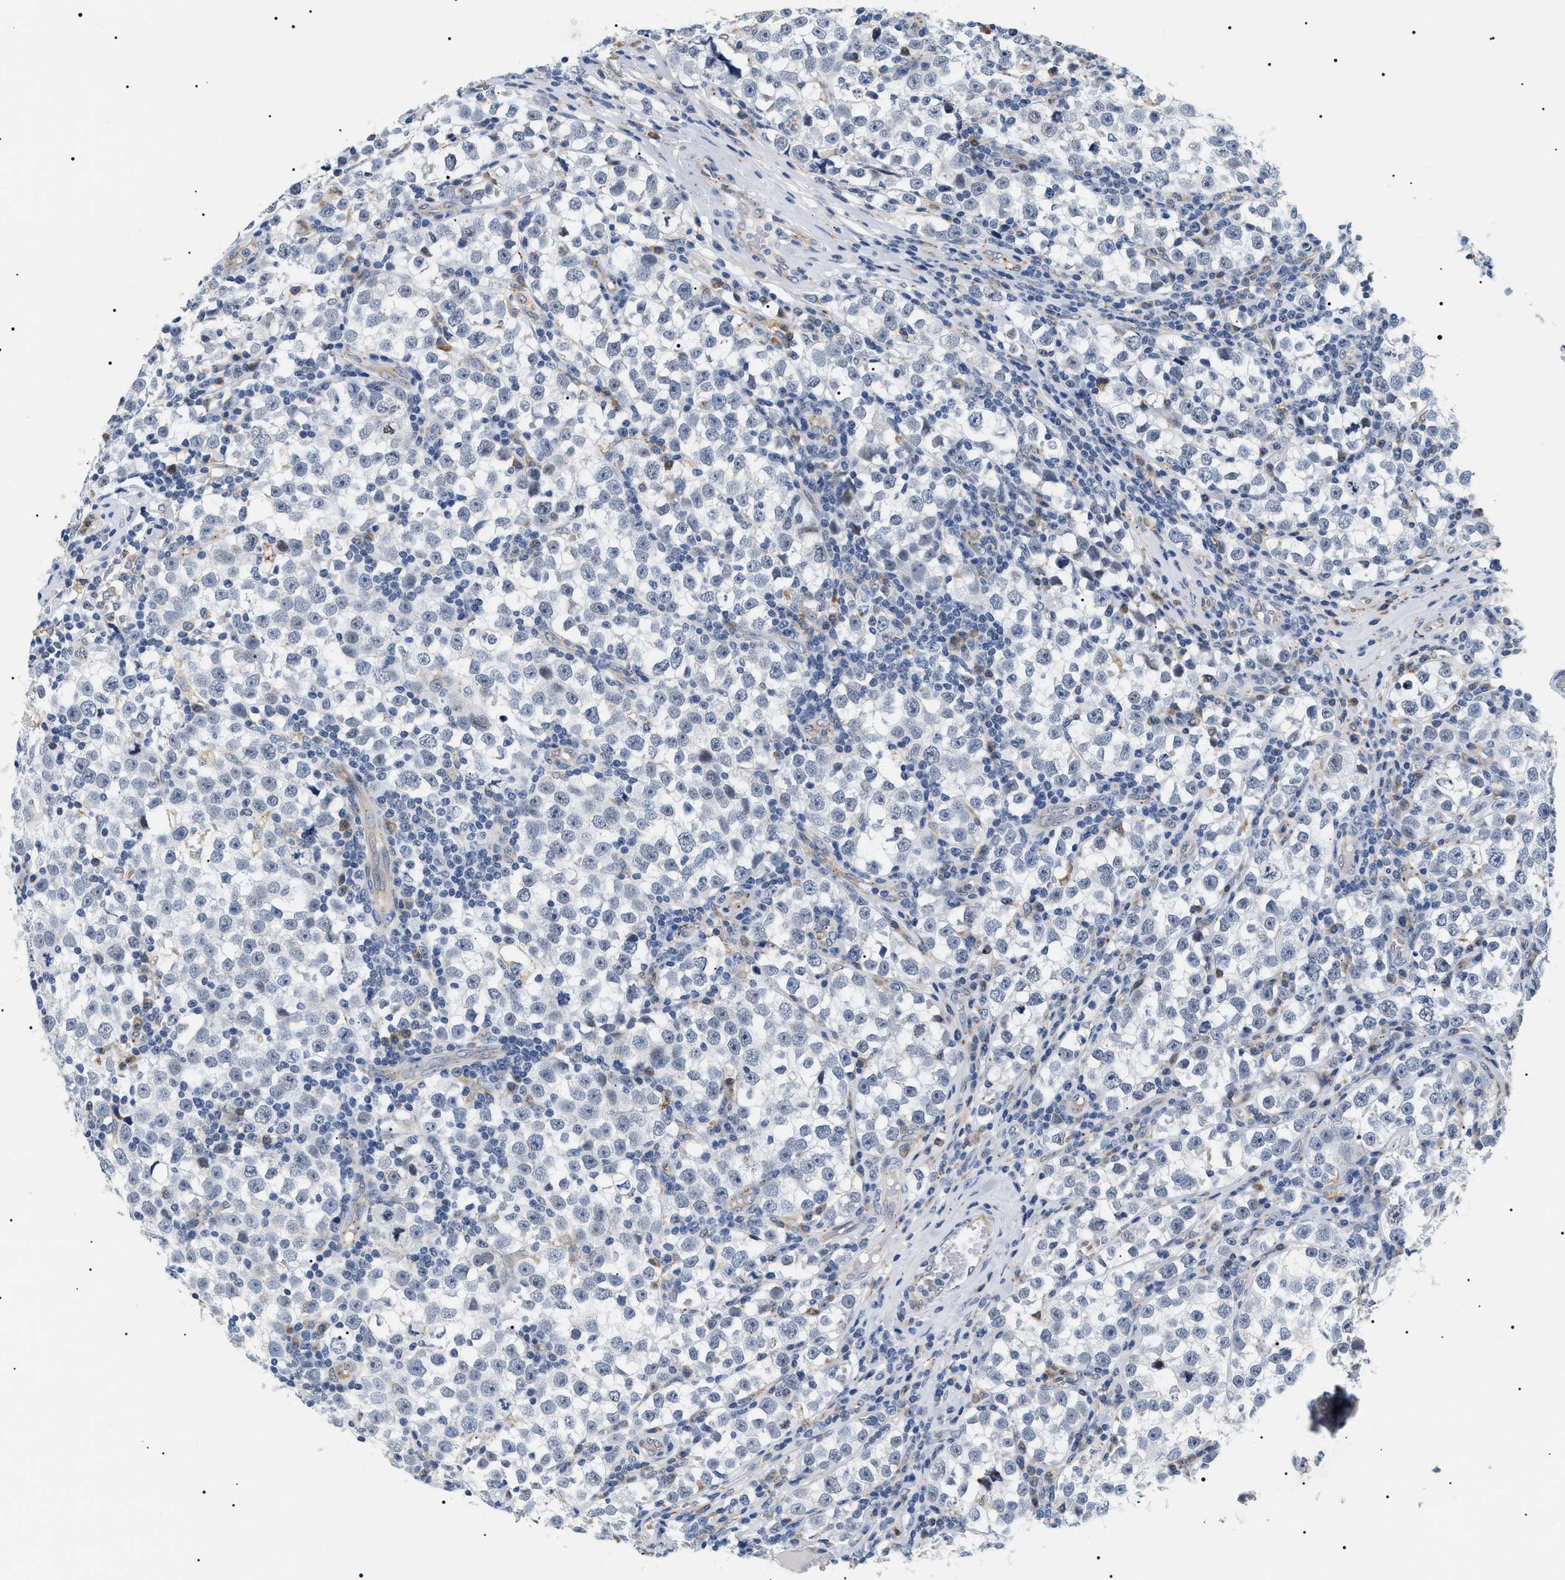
{"staining": {"intensity": "negative", "quantity": "none", "location": "none"}, "tissue": "testis cancer", "cell_type": "Tumor cells", "image_type": "cancer", "snomed": [{"axis": "morphology", "description": "Normal tissue, NOS"}, {"axis": "morphology", "description": "Seminoma, NOS"}, {"axis": "topography", "description": "Testis"}], "caption": "This image is of seminoma (testis) stained with immunohistochemistry to label a protein in brown with the nuclei are counter-stained blue. There is no positivity in tumor cells.", "gene": "HSD17B11", "patient": {"sex": "male", "age": 43}}